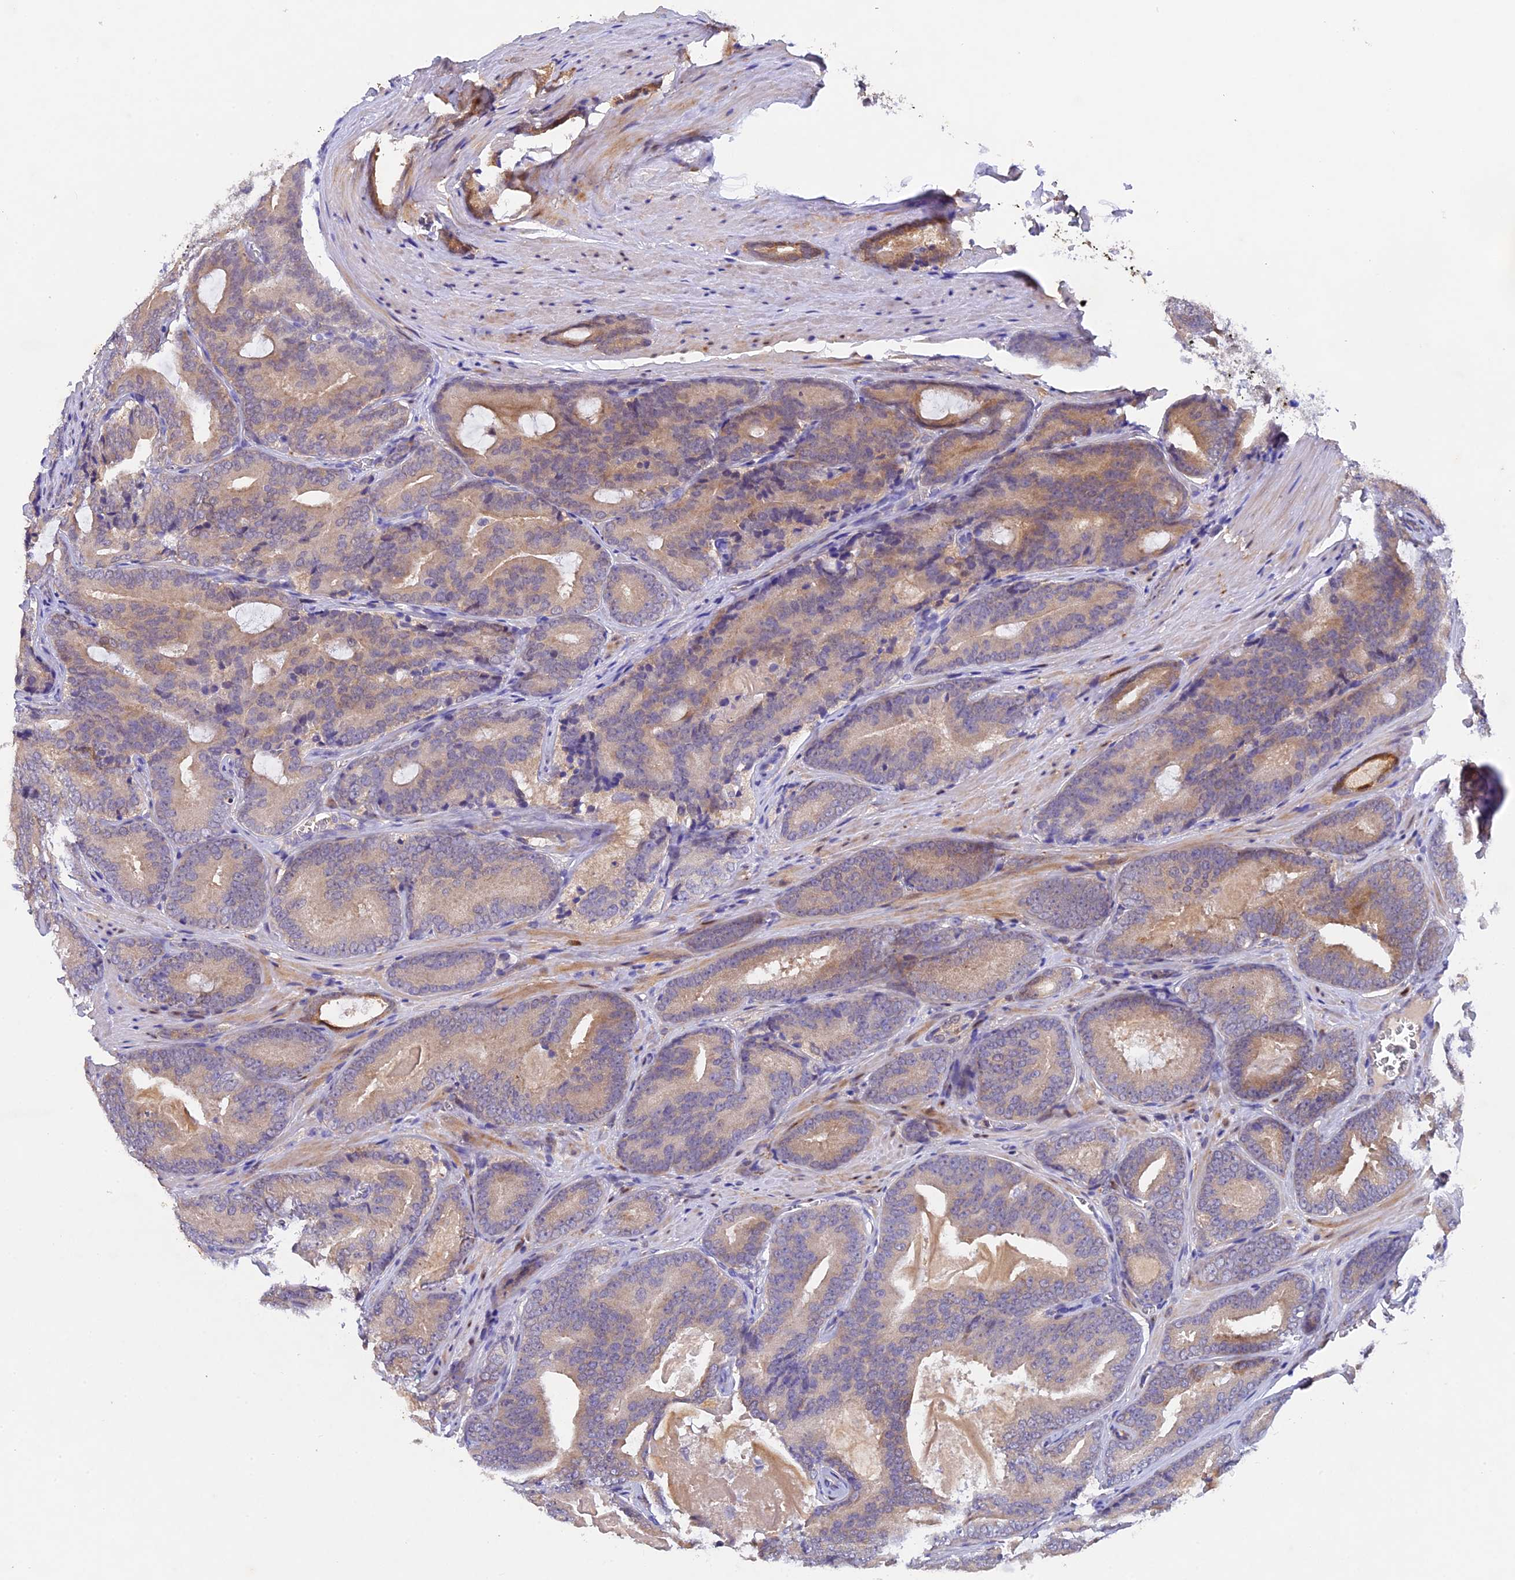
{"staining": {"intensity": "moderate", "quantity": "25%-75%", "location": "cytoplasmic/membranous"}, "tissue": "prostate cancer", "cell_type": "Tumor cells", "image_type": "cancer", "snomed": [{"axis": "morphology", "description": "Adenocarcinoma, High grade"}, {"axis": "topography", "description": "Prostate"}], "caption": "Moderate cytoplasmic/membranous positivity is appreciated in about 25%-75% of tumor cells in prostate cancer (high-grade adenocarcinoma).", "gene": "TGDS", "patient": {"sex": "male", "age": 66}}